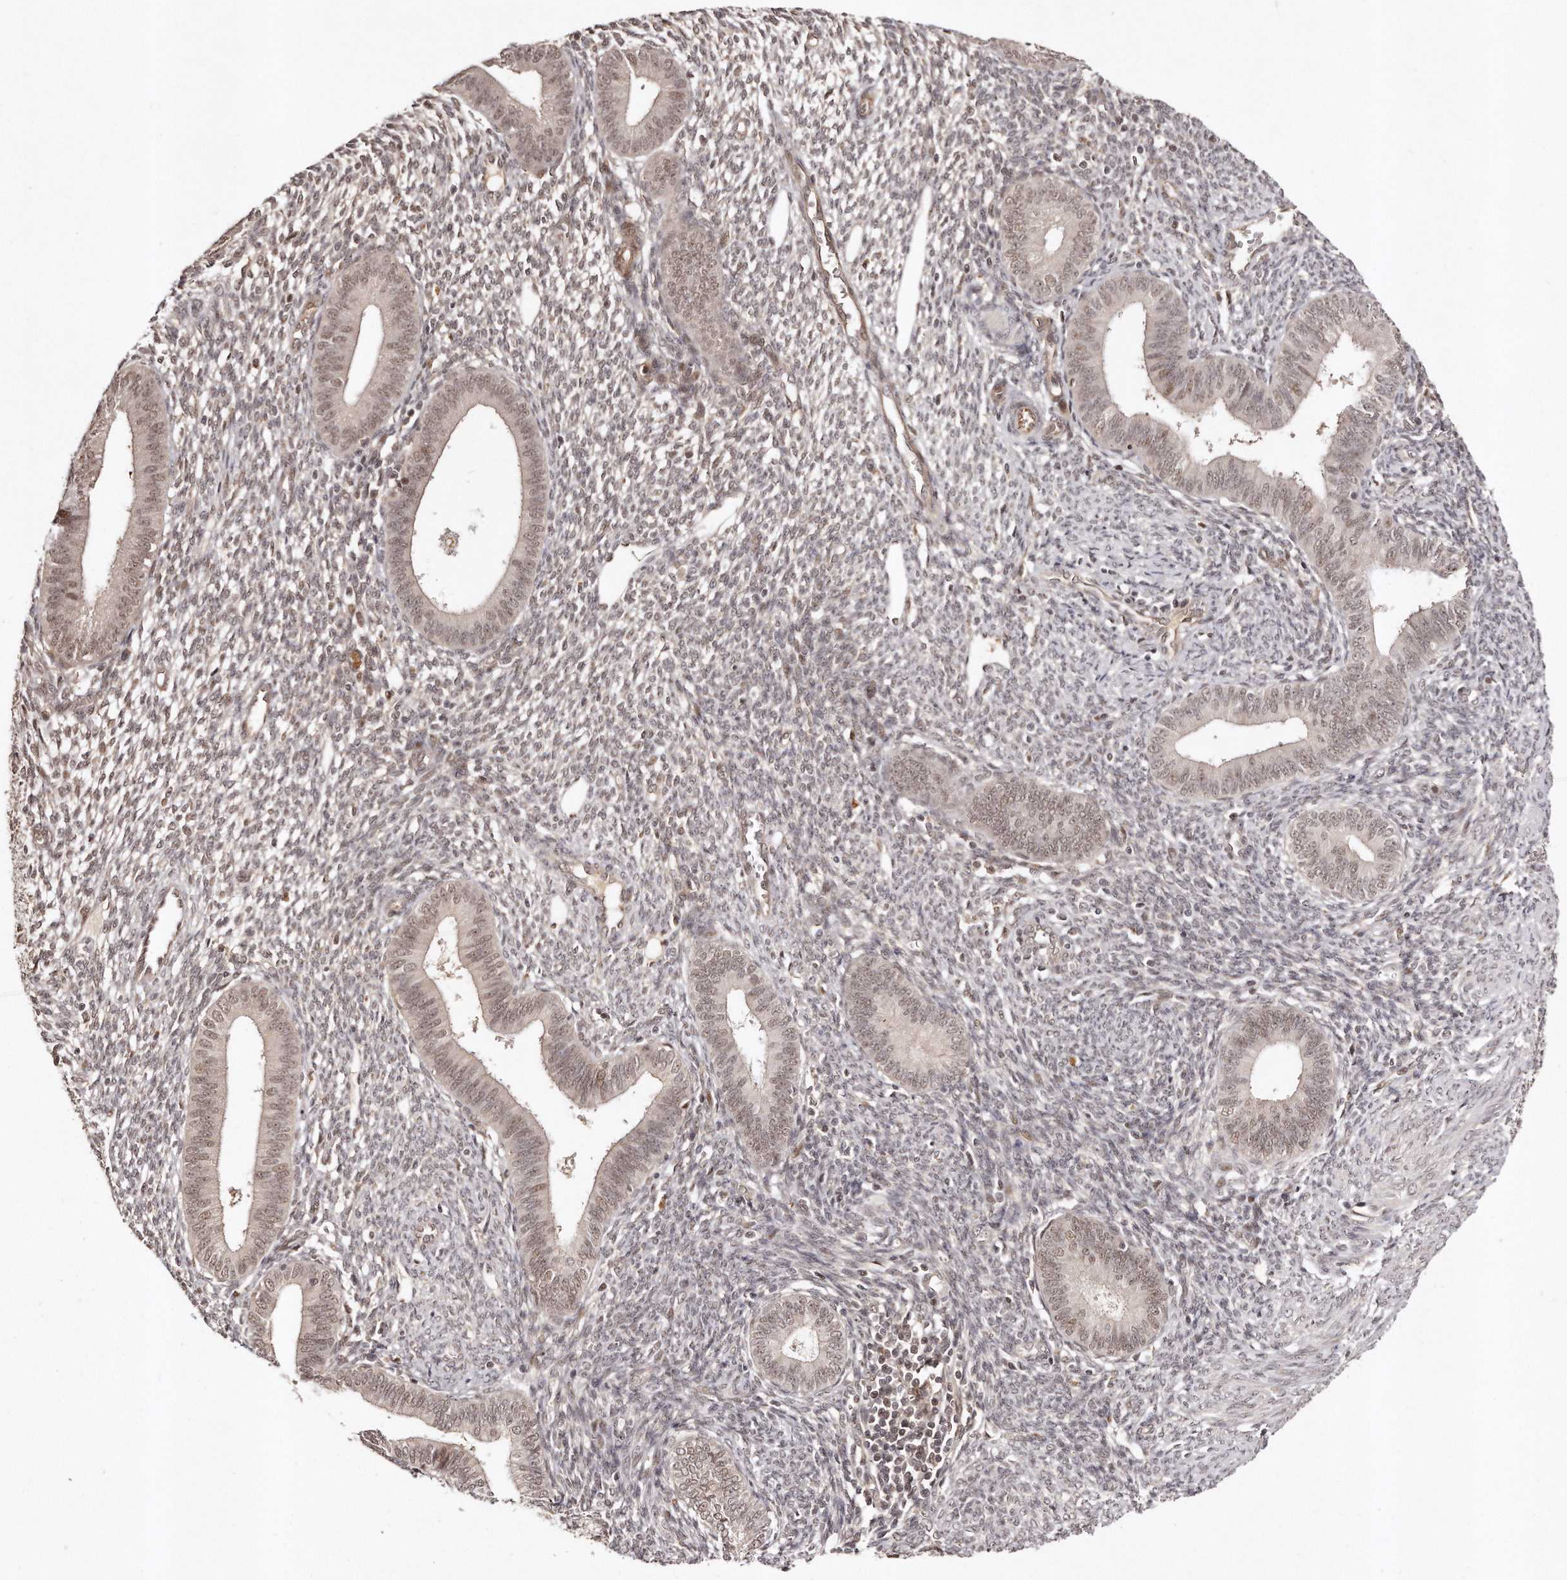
{"staining": {"intensity": "moderate", "quantity": "25%-75%", "location": "nuclear"}, "tissue": "endometrium", "cell_type": "Cells in endometrial stroma", "image_type": "normal", "snomed": [{"axis": "morphology", "description": "Normal tissue, NOS"}, {"axis": "topography", "description": "Endometrium"}], "caption": "Endometrium stained with a protein marker exhibits moderate staining in cells in endometrial stroma.", "gene": "SOX4", "patient": {"sex": "female", "age": 46}}